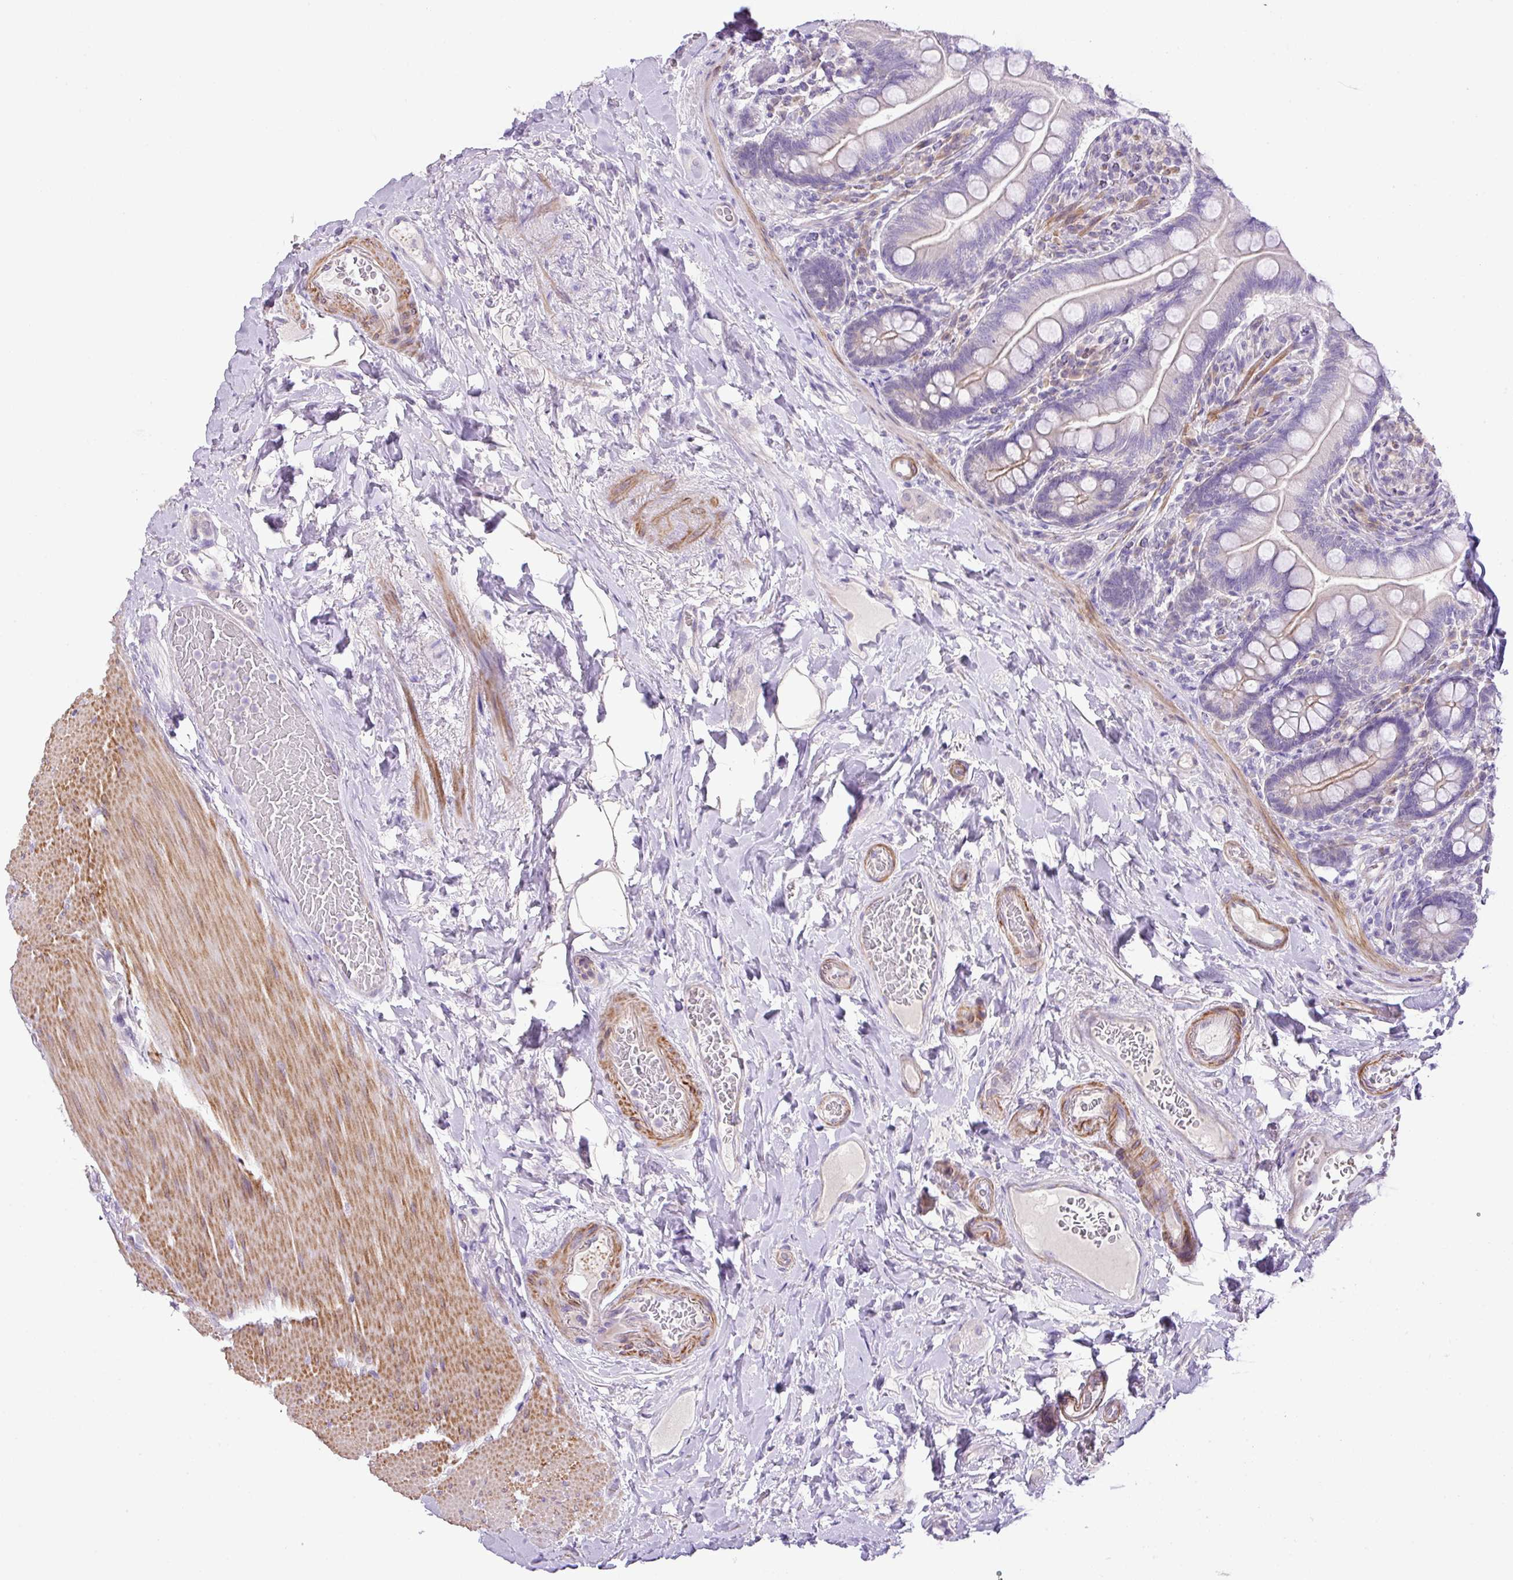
{"staining": {"intensity": "weak", "quantity": "<25%", "location": "cytoplasmic/membranous"}, "tissue": "small intestine", "cell_type": "Glandular cells", "image_type": "normal", "snomed": [{"axis": "morphology", "description": "Normal tissue, NOS"}, {"axis": "topography", "description": "Small intestine"}], "caption": "A micrograph of small intestine stained for a protein demonstrates no brown staining in glandular cells.", "gene": "DIP2A", "patient": {"sex": "female", "age": 64}}